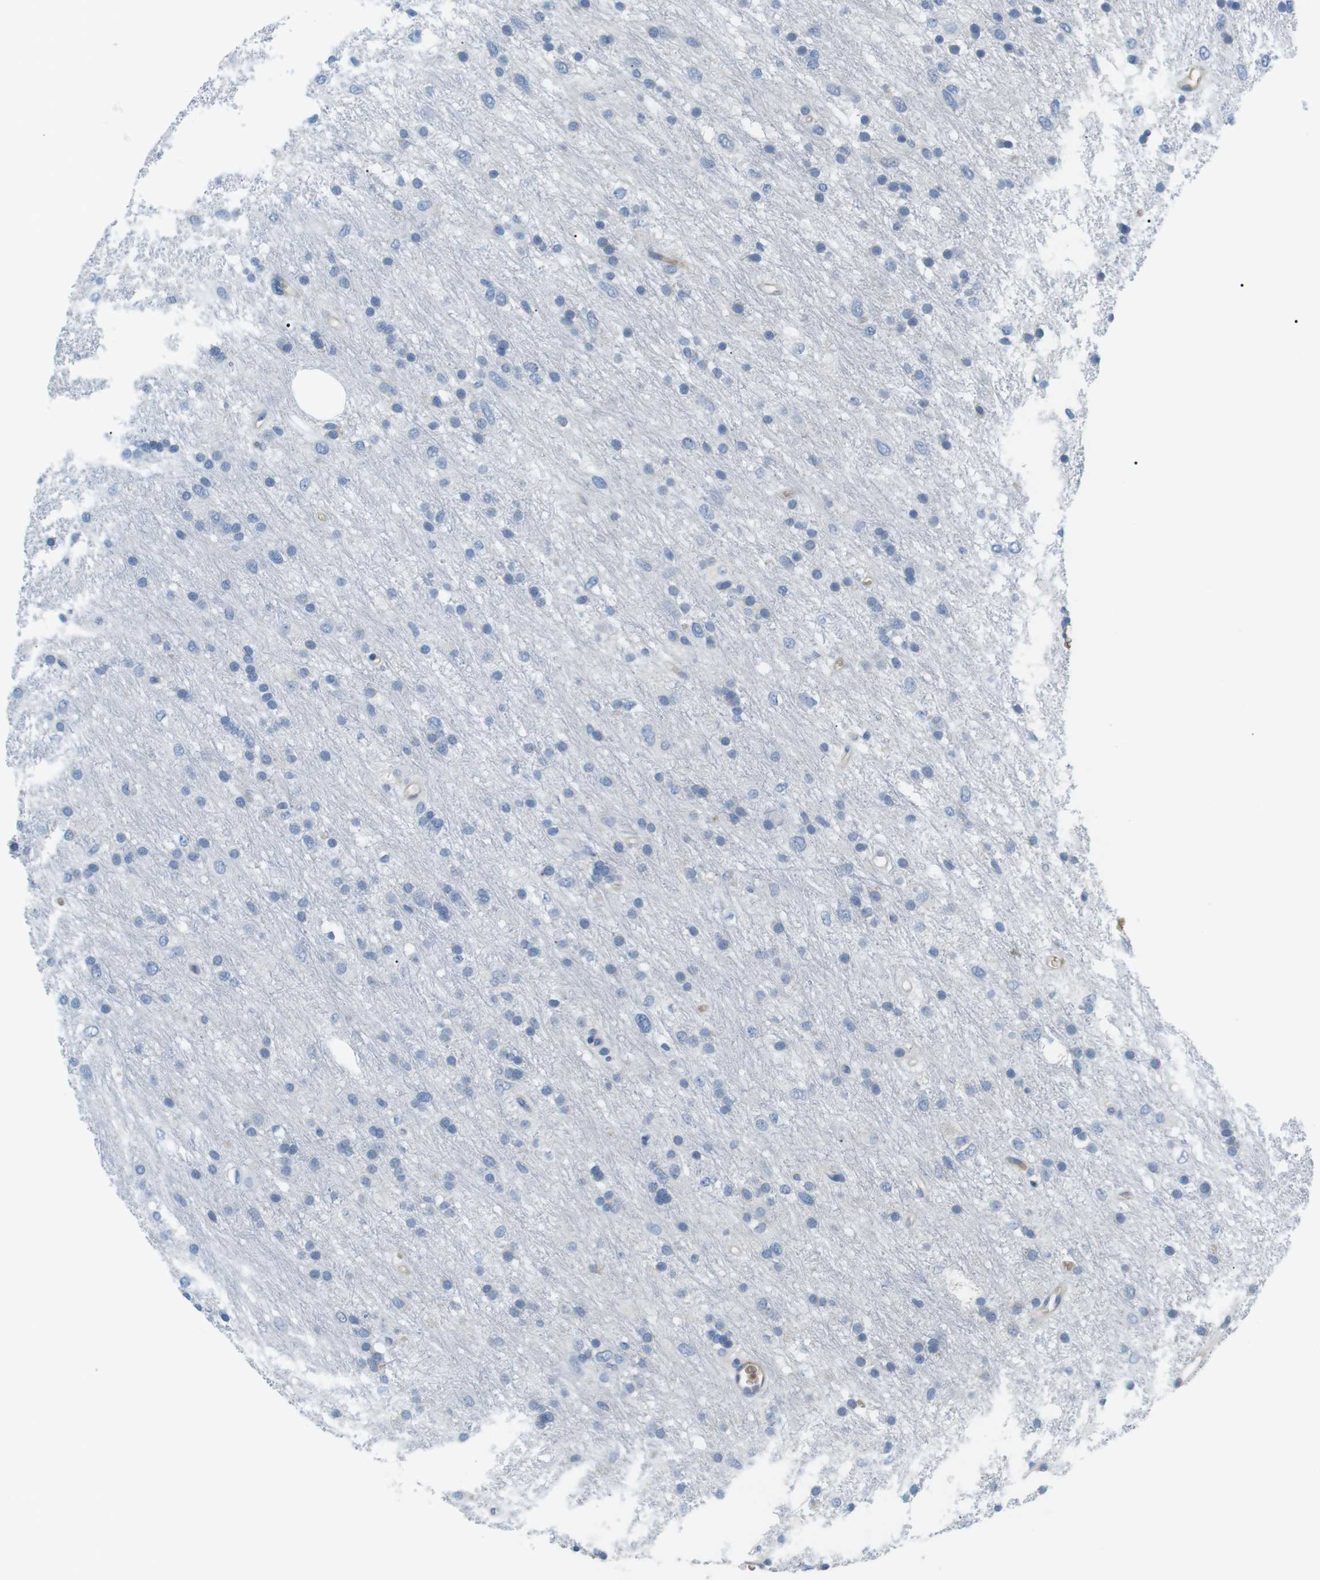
{"staining": {"intensity": "negative", "quantity": "none", "location": "none"}, "tissue": "glioma", "cell_type": "Tumor cells", "image_type": "cancer", "snomed": [{"axis": "morphology", "description": "Glioma, malignant, Low grade"}, {"axis": "topography", "description": "Brain"}], "caption": "Protein analysis of malignant glioma (low-grade) shows no significant positivity in tumor cells.", "gene": "ADCY10", "patient": {"sex": "male", "age": 77}}